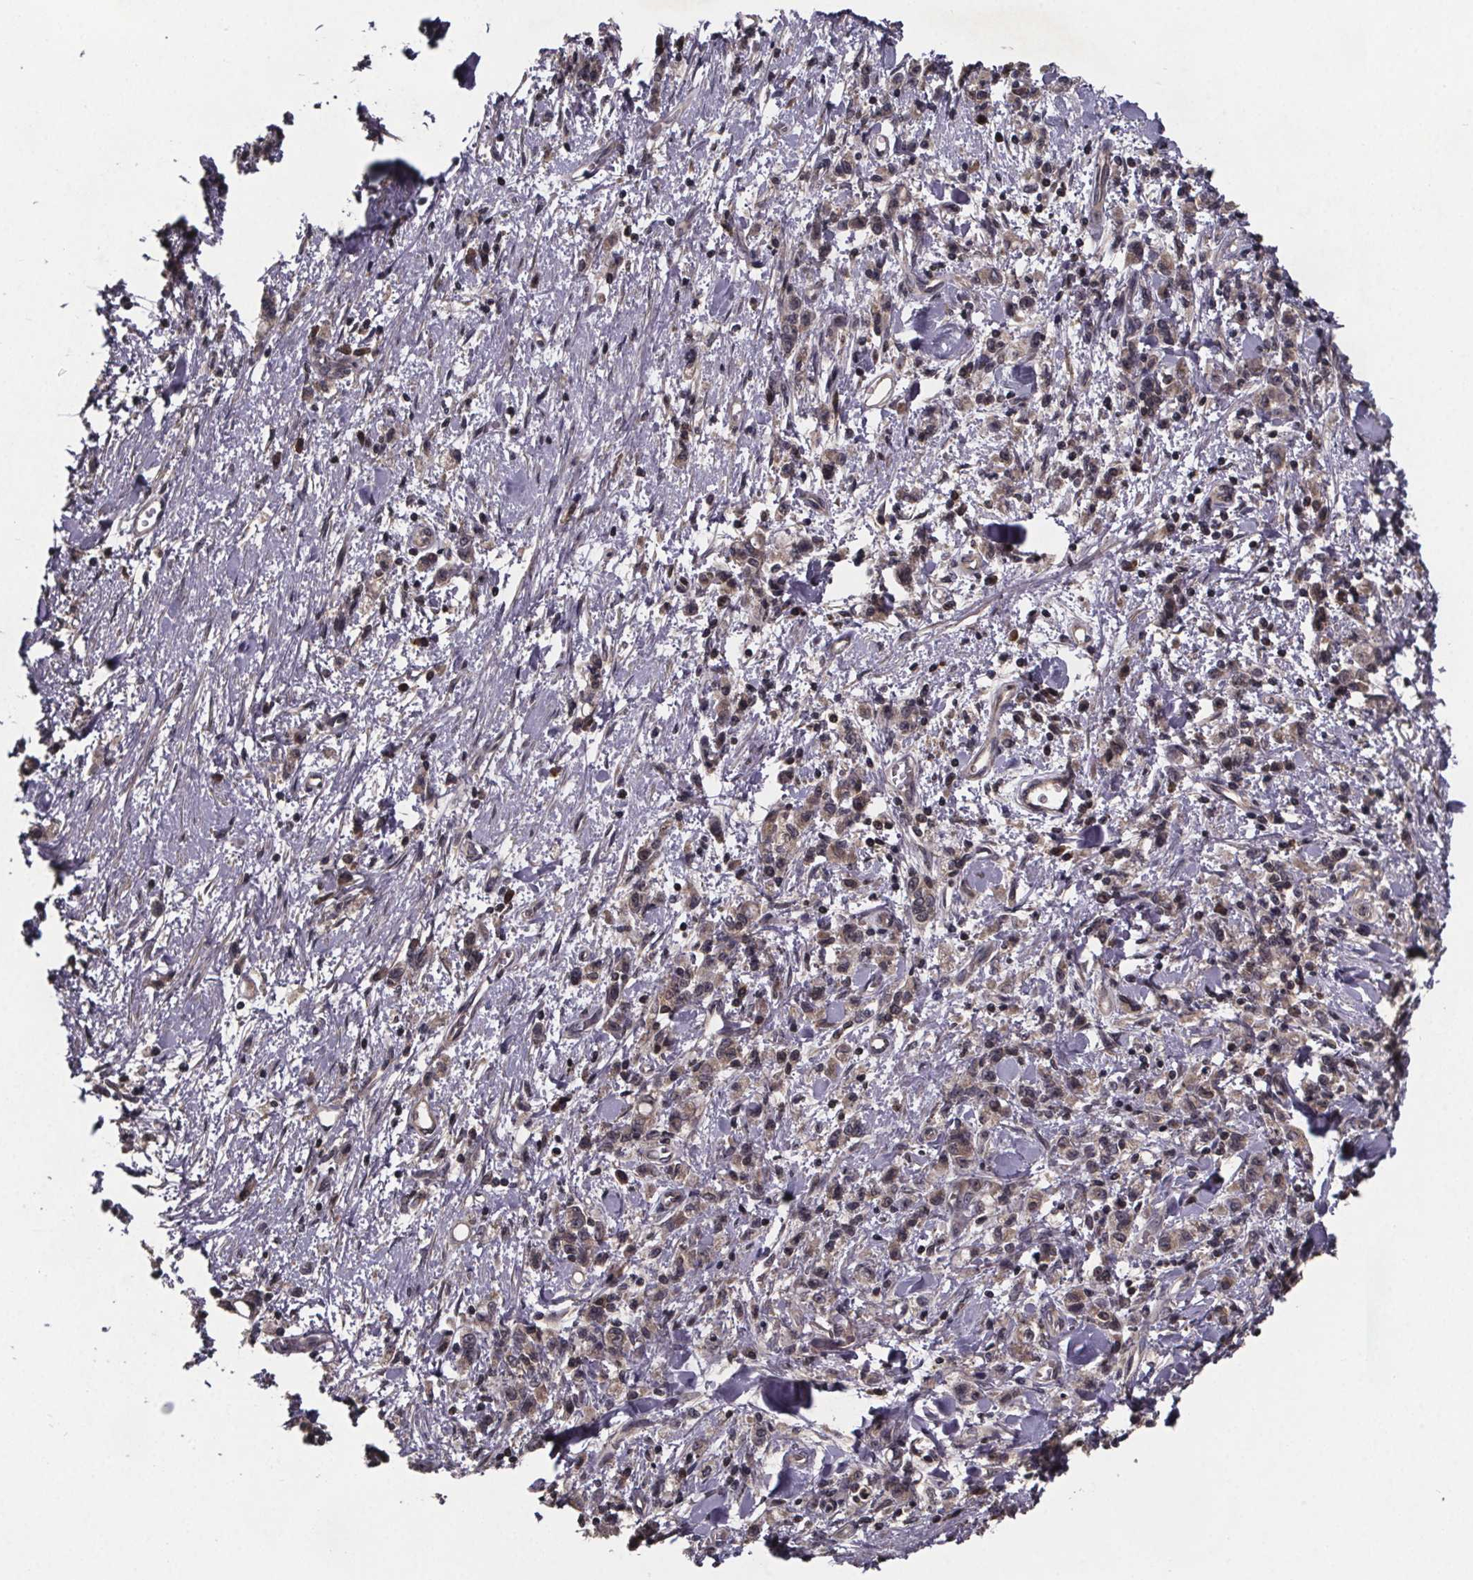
{"staining": {"intensity": "weak", "quantity": "25%-75%", "location": "cytoplasmic/membranous"}, "tissue": "stomach cancer", "cell_type": "Tumor cells", "image_type": "cancer", "snomed": [{"axis": "morphology", "description": "Adenocarcinoma, NOS"}, {"axis": "topography", "description": "Stomach"}], "caption": "This is a micrograph of IHC staining of stomach adenocarcinoma, which shows weak positivity in the cytoplasmic/membranous of tumor cells.", "gene": "FN3KRP", "patient": {"sex": "male", "age": 77}}